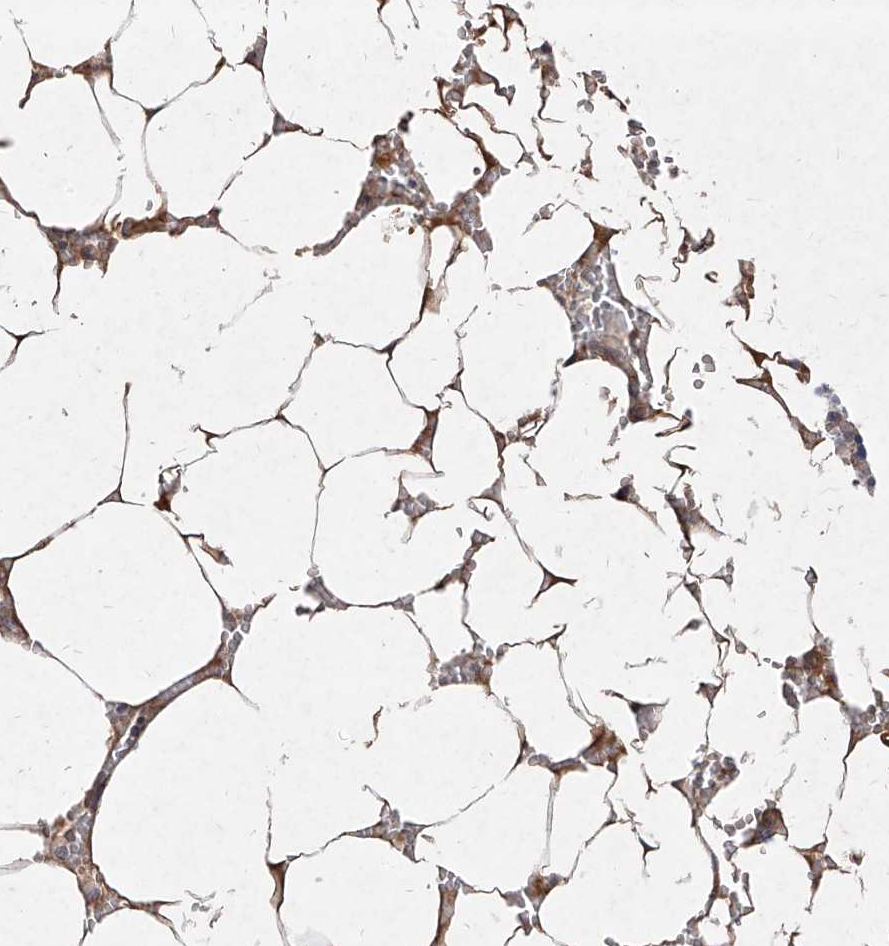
{"staining": {"intensity": "negative", "quantity": "none", "location": "none"}, "tissue": "bone marrow", "cell_type": "Hematopoietic cells", "image_type": "normal", "snomed": [{"axis": "morphology", "description": "Normal tissue, NOS"}, {"axis": "topography", "description": "Bone marrow"}], "caption": "The IHC histopathology image has no significant staining in hematopoietic cells of bone marrow.", "gene": "C4A", "patient": {"sex": "male", "age": 70}}